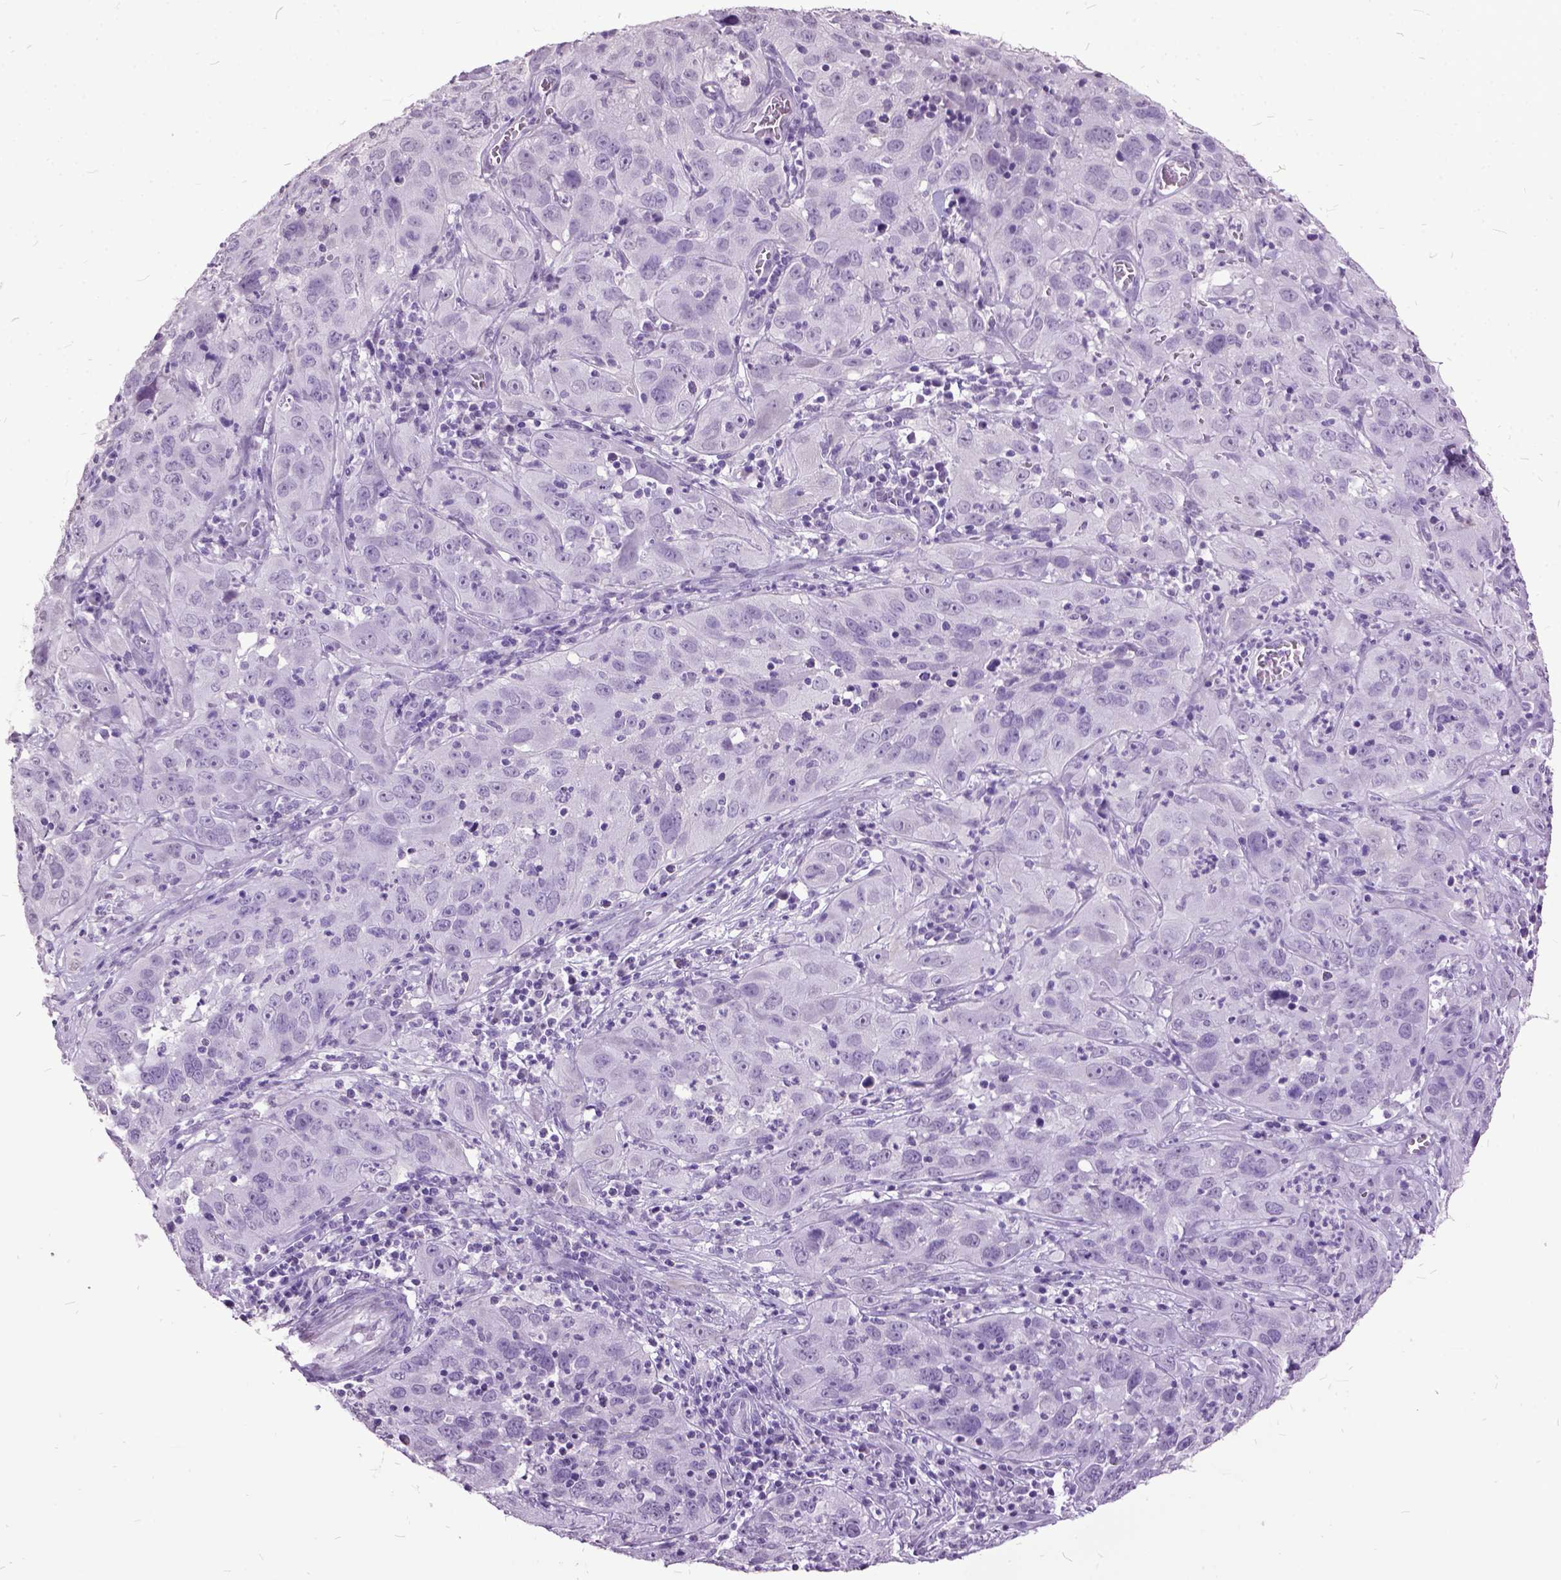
{"staining": {"intensity": "negative", "quantity": "none", "location": "none"}, "tissue": "cervical cancer", "cell_type": "Tumor cells", "image_type": "cancer", "snomed": [{"axis": "morphology", "description": "Squamous cell carcinoma, NOS"}, {"axis": "topography", "description": "Cervix"}], "caption": "Immunohistochemistry (IHC) image of cervical cancer (squamous cell carcinoma) stained for a protein (brown), which demonstrates no staining in tumor cells.", "gene": "MARCHF10", "patient": {"sex": "female", "age": 32}}